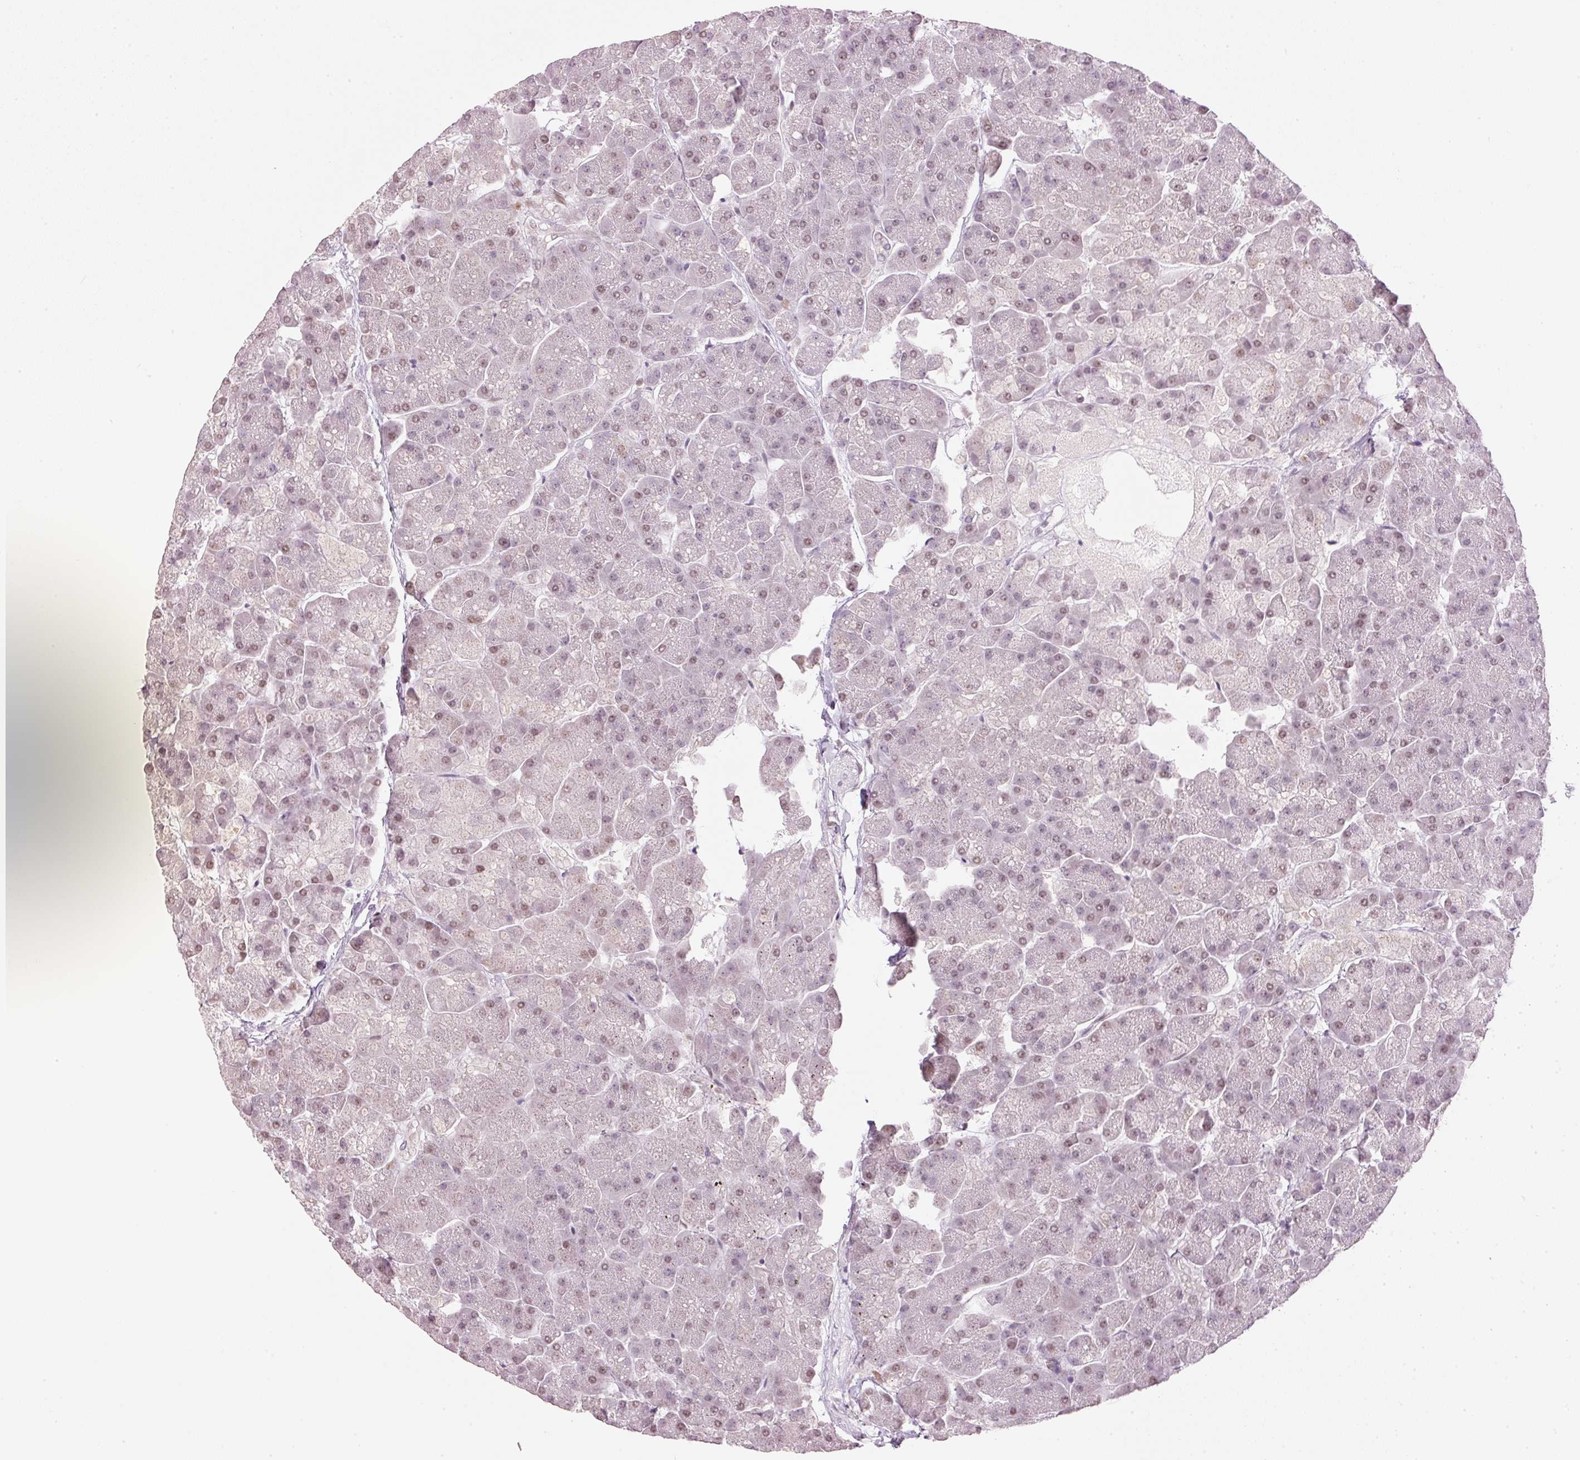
{"staining": {"intensity": "weak", "quantity": "25%-75%", "location": "nuclear"}, "tissue": "pancreas", "cell_type": "Exocrine glandular cells", "image_type": "normal", "snomed": [{"axis": "morphology", "description": "Normal tissue, NOS"}, {"axis": "topography", "description": "Pancreas"}, {"axis": "topography", "description": "Peripheral nerve tissue"}], "caption": "Protein analysis of normal pancreas displays weak nuclear expression in about 25%-75% of exocrine glandular cells.", "gene": "NRDE2", "patient": {"sex": "male", "age": 54}}